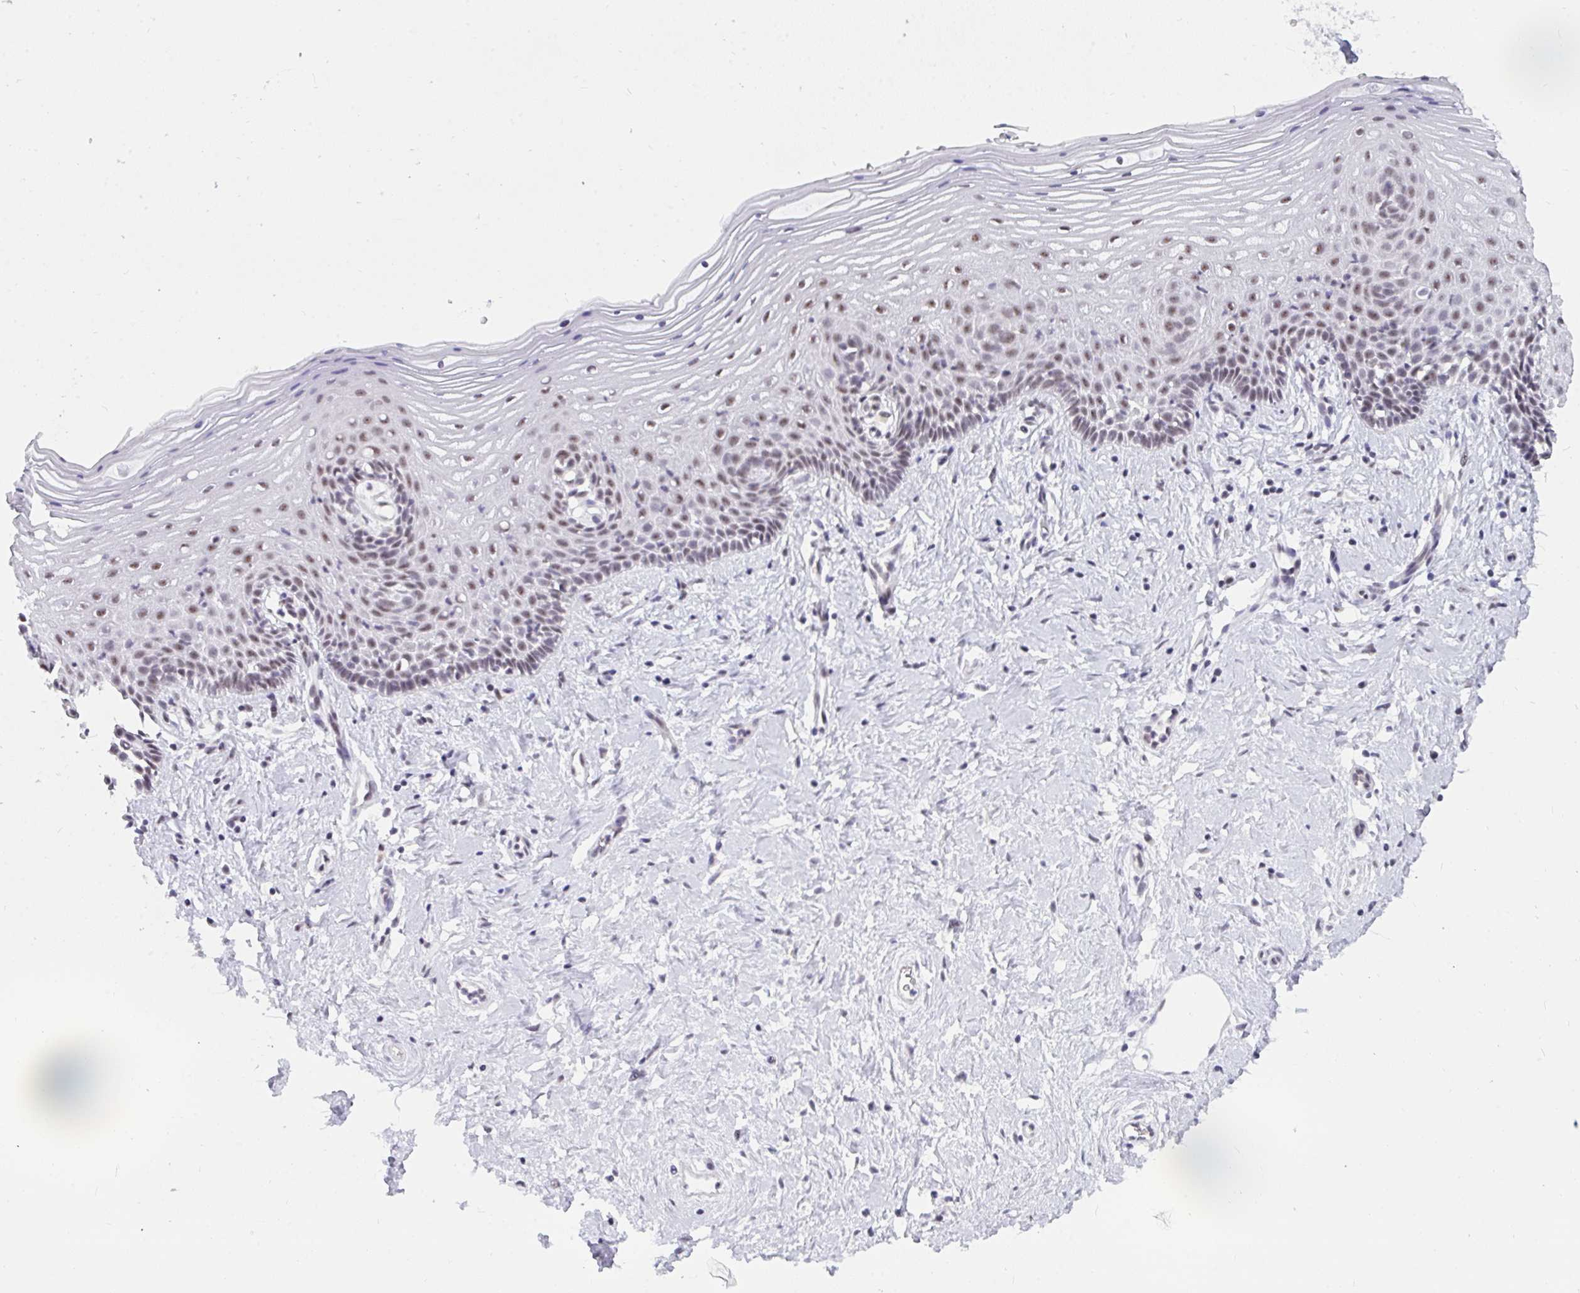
{"staining": {"intensity": "moderate", "quantity": ">75%", "location": "nuclear"}, "tissue": "vagina", "cell_type": "Squamous epithelial cells", "image_type": "normal", "snomed": [{"axis": "morphology", "description": "Normal tissue, NOS"}, {"axis": "topography", "description": "Vagina"}], "caption": "Approximately >75% of squamous epithelial cells in benign vagina reveal moderate nuclear protein staining as visualized by brown immunohistochemical staining.", "gene": "PRR14", "patient": {"sex": "female", "age": 42}}